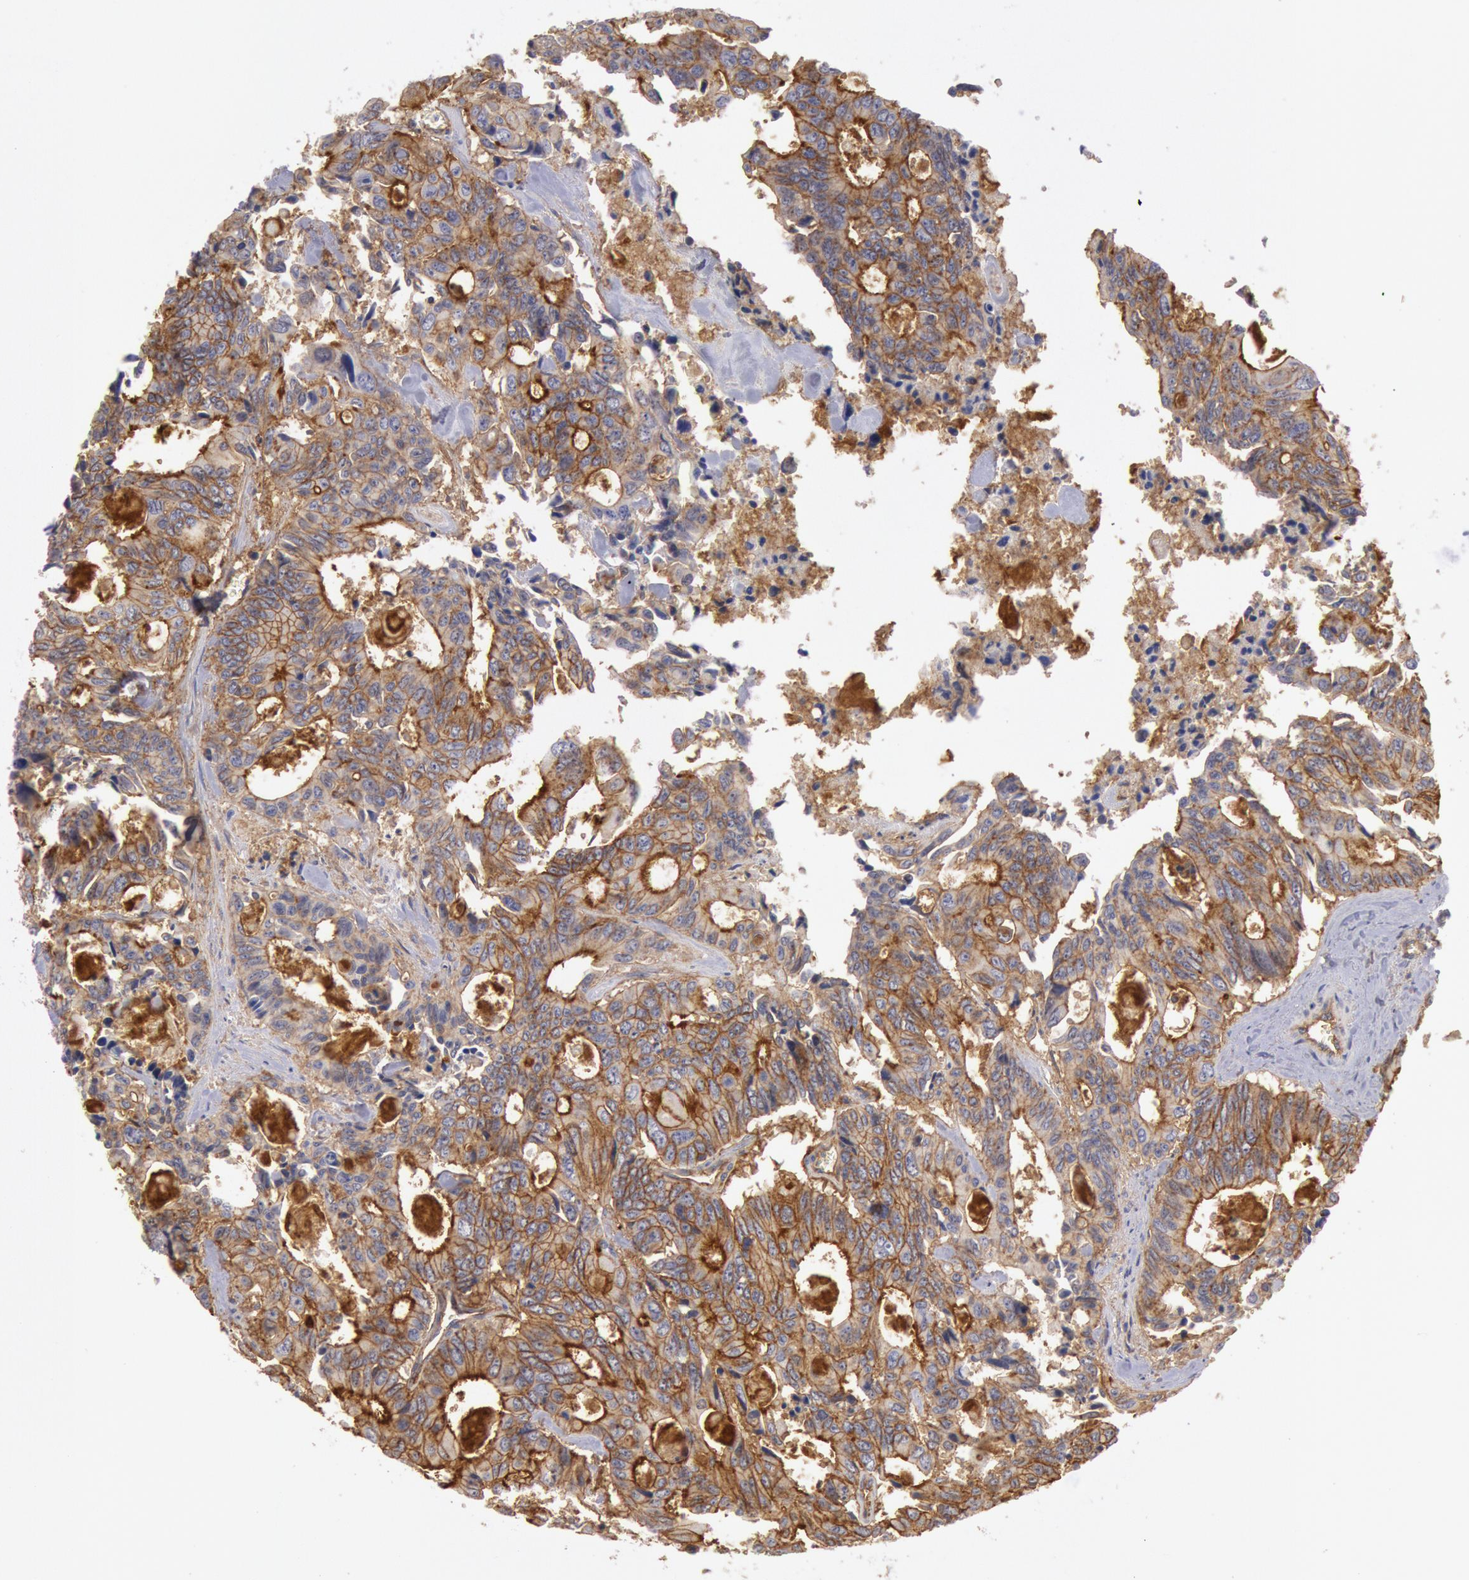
{"staining": {"intensity": "moderate", "quantity": ">75%", "location": "cytoplasmic/membranous"}, "tissue": "colorectal cancer", "cell_type": "Tumor cells", "image_type": "cancer", "snomed": [{"axis": "morphology", "description": "Adenocarcinoma, NOS"}, {"axis": "topography", "description": "Rectum"}], "caption": "A brown stain labels moderate cytoplasmic/membranous expression of a protein in human adenocarcinoma (colorectal) tumor cells.", "gene": "SNAP23", "patient": {"sex": "male", "age": 76}}